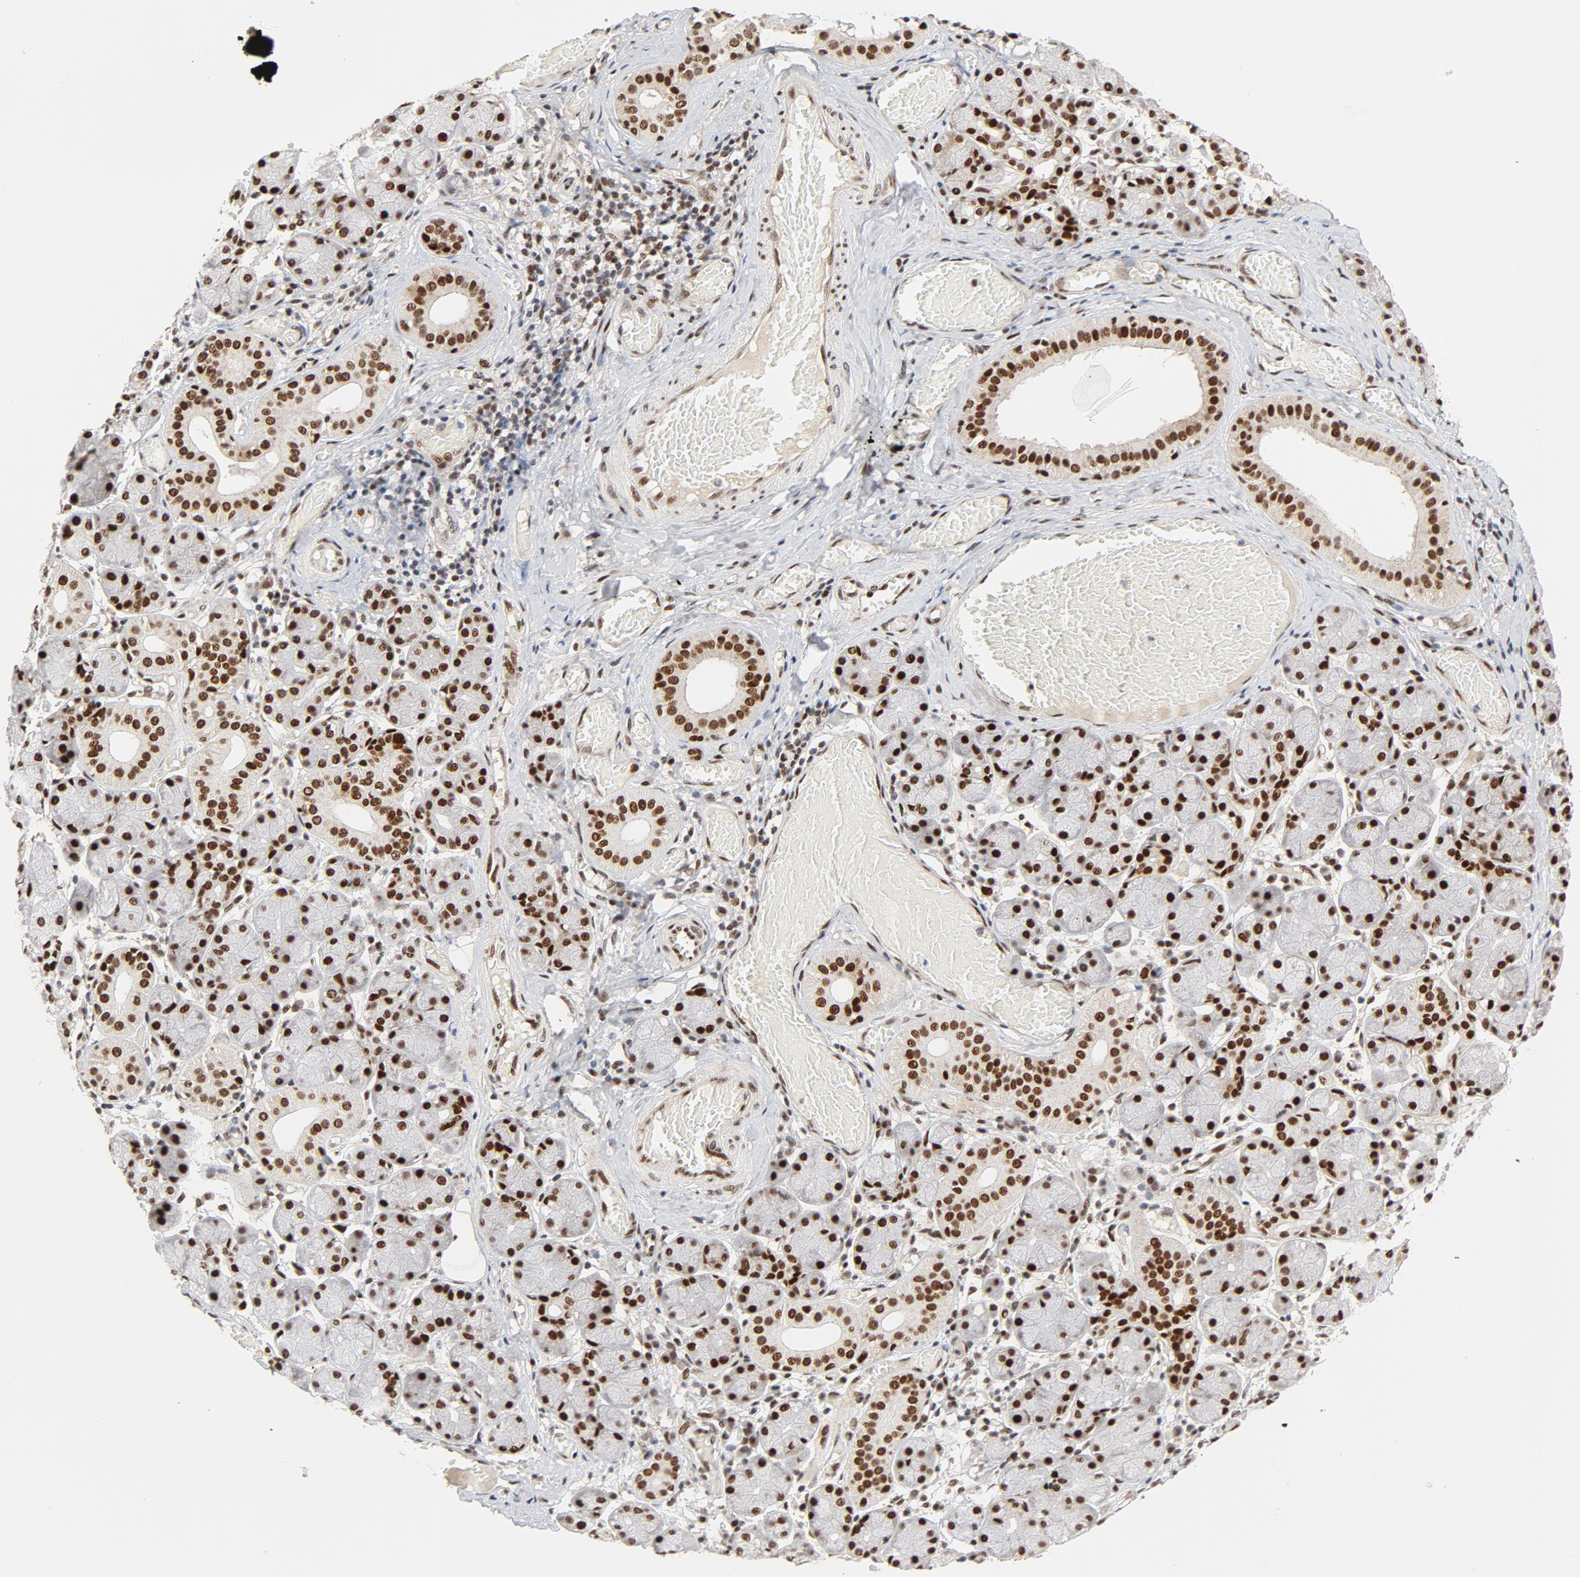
{"staining": {"intensity": "strong", "quantity": ">75%", "location": "nuclear"}, "tissue": "salivary gland", "cell_type": "Glandular cells", "image_type": "normal", "snomed": [{"axis": "morphology", "description": "Normal tissue, NOS"}, {"axis": "topography", "description": "Salivary gland"}], "caption": "High-power microscopy captured an immunohistochemistry micrograph of unremarkable salivary gland, revealing strong nuclear staining in approximately >75% of glandular cells.", "gene": "GTF2I", "patient": {"sex": "female", "age": 24}}